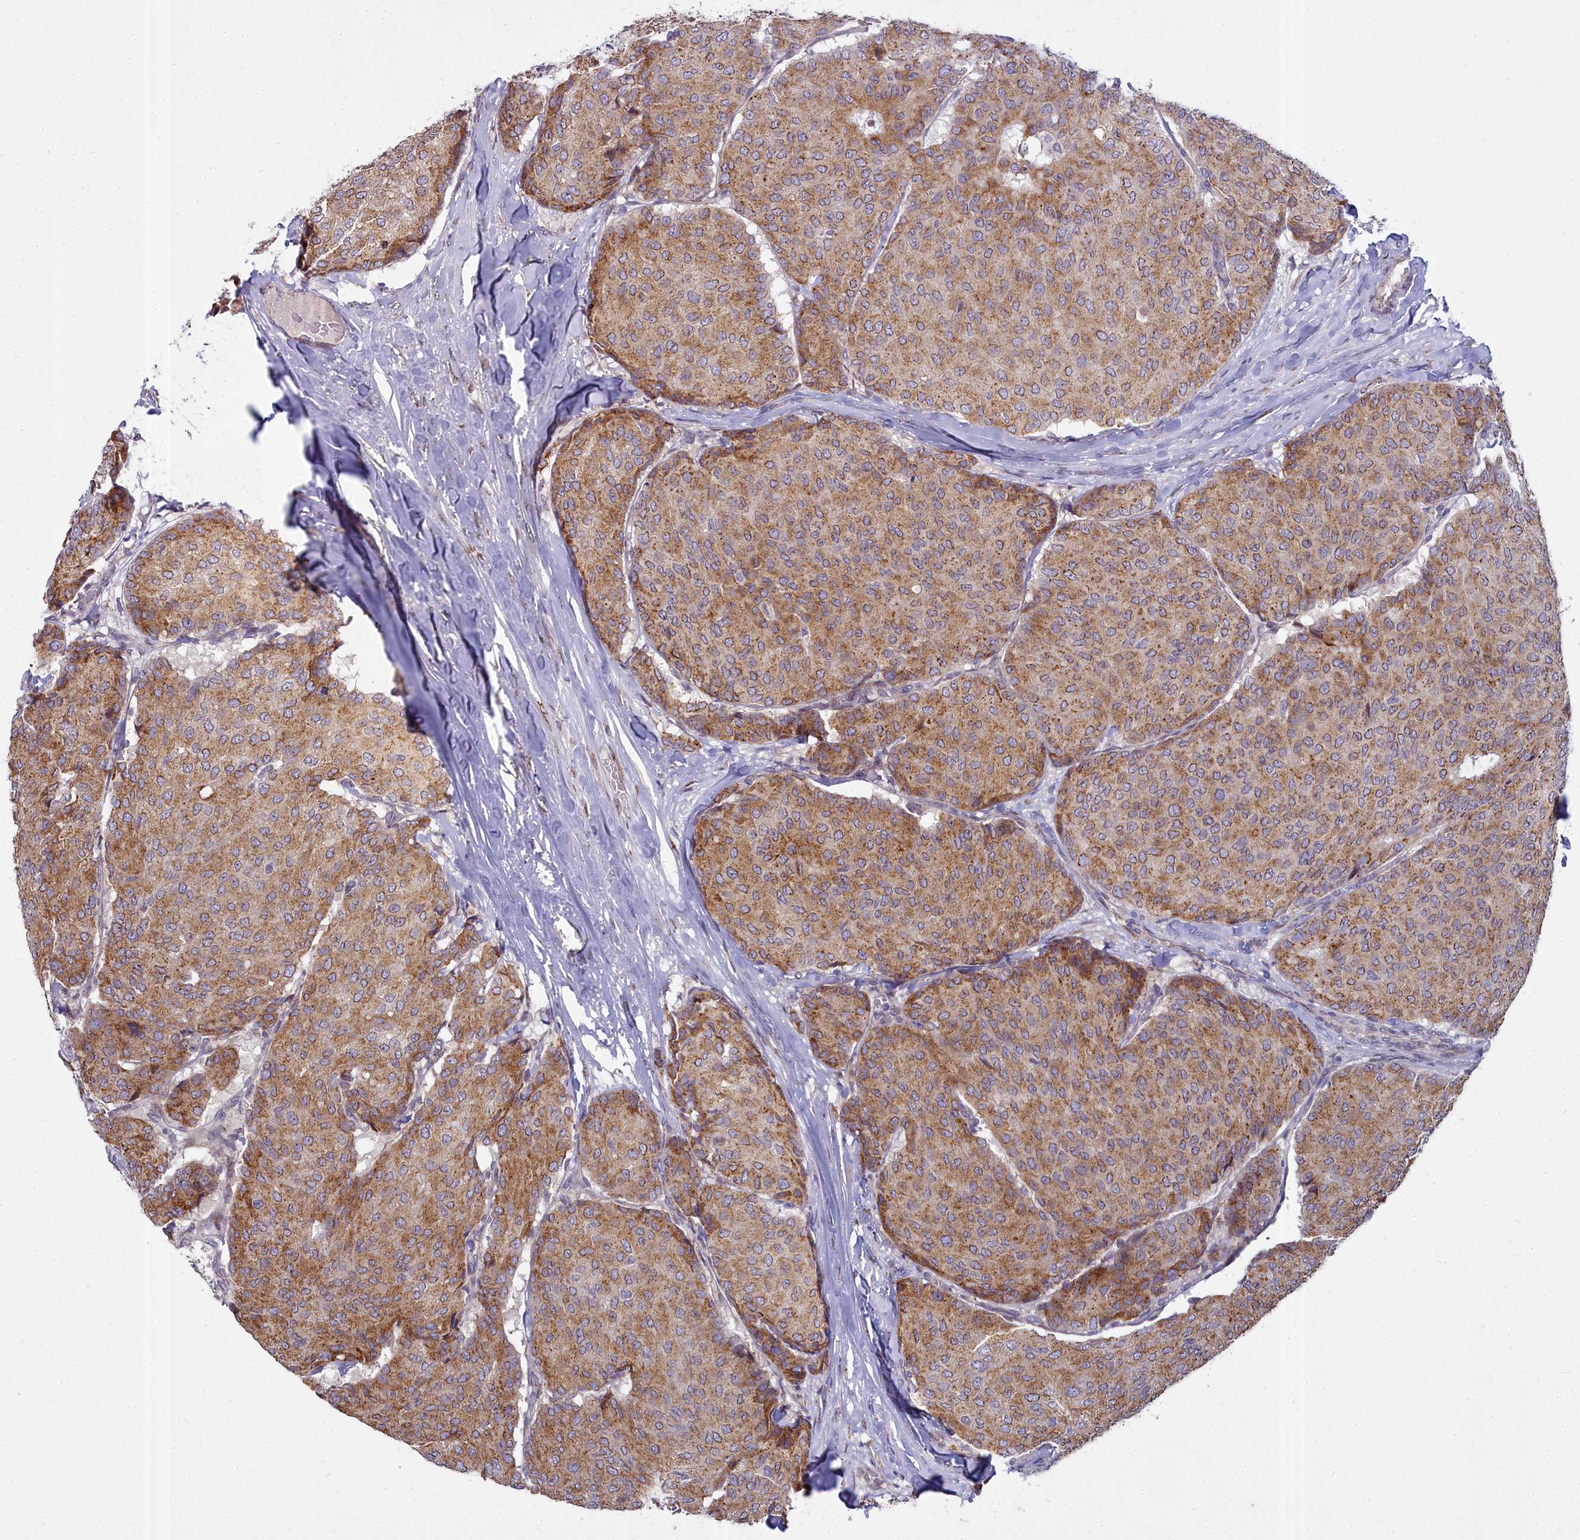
{"staining": {"intensity": "moderate", "quantity": ">75%", "location": "cytoplasmic/membranous"}, "tissue": "breast cancer", "cell_type": "Tumor cells", "image_type": "cancer", "snomed": [{"axis": "morphology", "description": "Duct carcinoma"}, {"axis": "topography", "description": "Breast"}], "caption": "Protein analysis of infiltrating ductal carcinoma (breast) tissue exhibits moderate cytoplasmic/membranous staining in about >75% of tumor cells.", "gene": "WDPCP", "patient": {"sex": "female", "age": 75}}